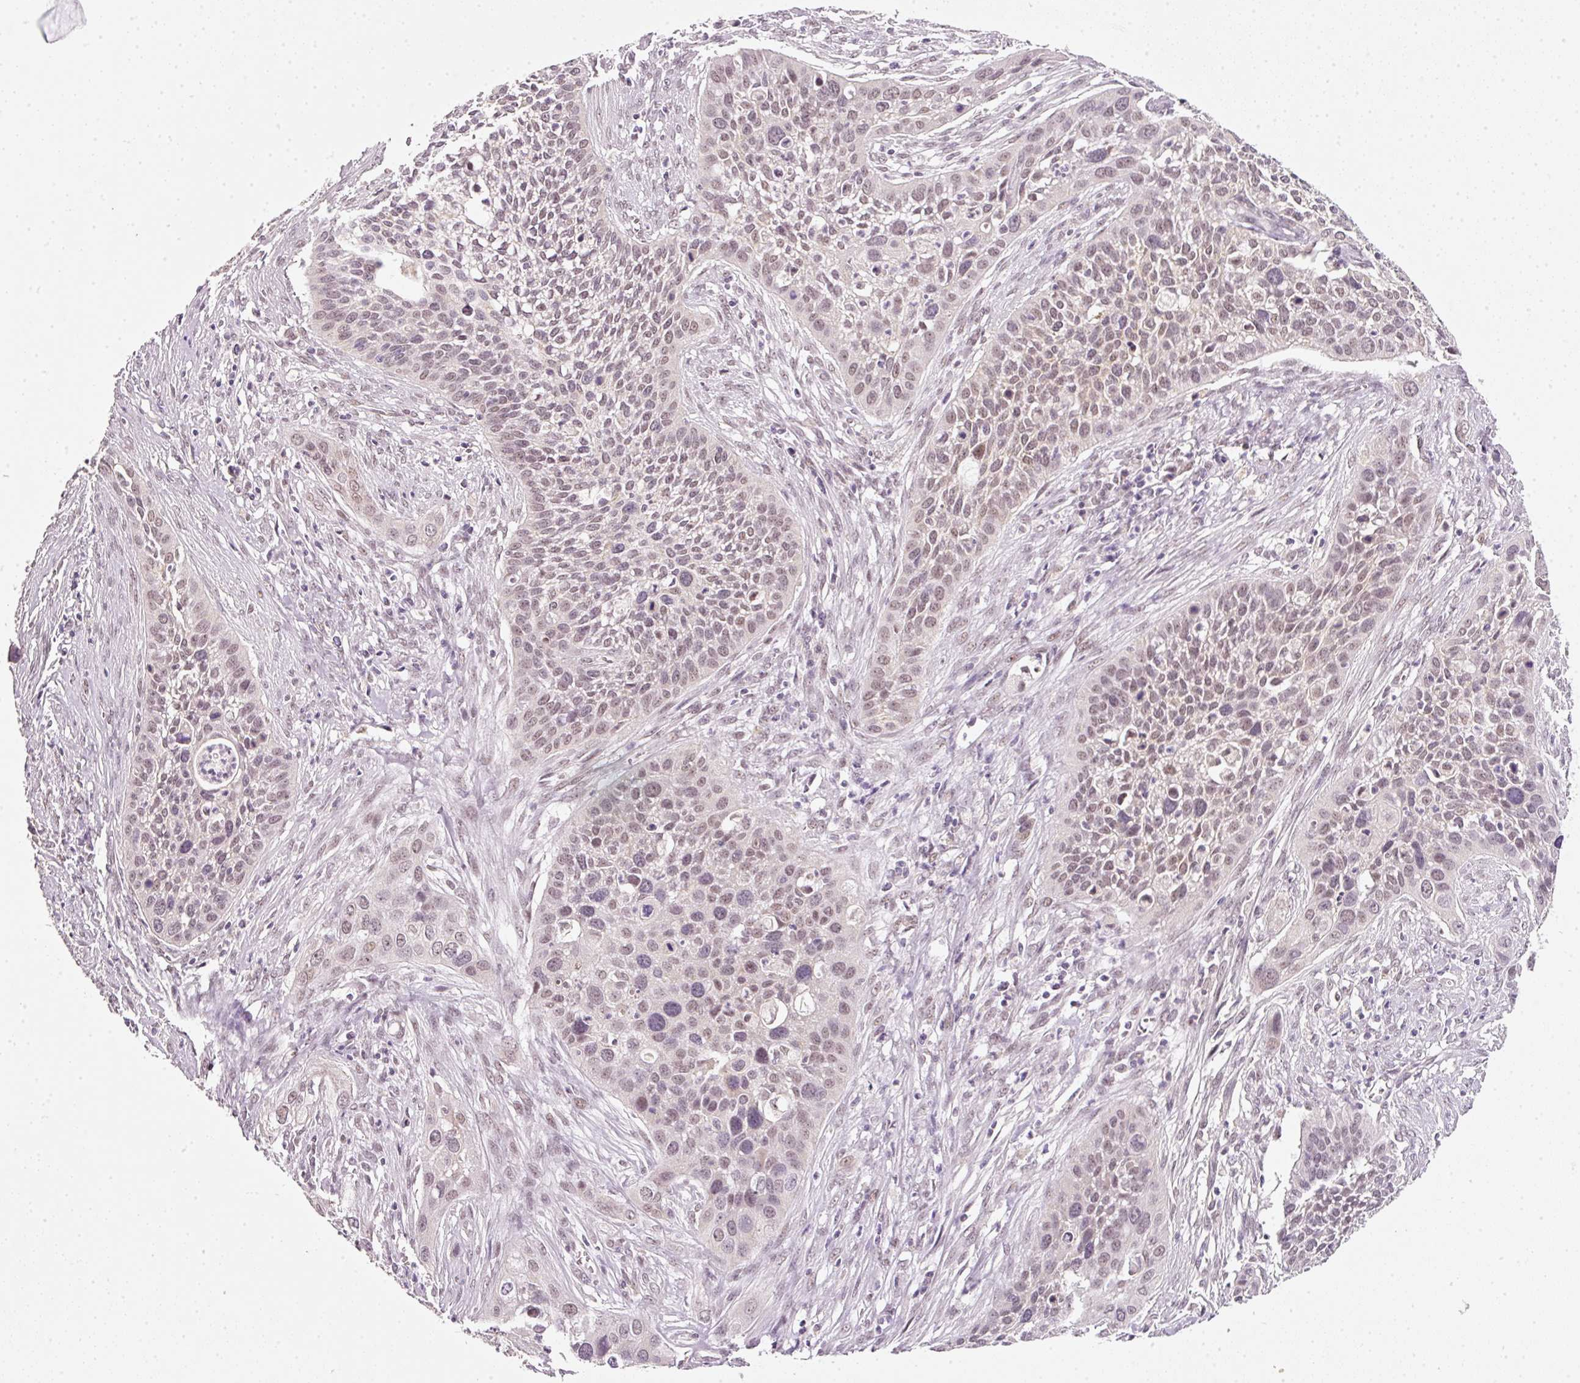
{"staining": {"intensity": "weak", "quantity": "<25%", "location": "nuclear"}, "tissue": "cervical cancer", "cell_type": "Tumor cells", "image_type": "cancer", "snomed": [{"axis": "morphology", "description": "Squamous cell carcinoma, NOS"}, {"axis": "topography", "description": "Cervix"}], "caption": "IHC image of neoplastic tissue: human squamous cell carcinoma (cervical) stained with DAB (3,3'-diaminobenzidine) displays no significant protein staining in tumor cells.", "gene": "FSTL3", "patient": {"sex": "female", "age": 34}}